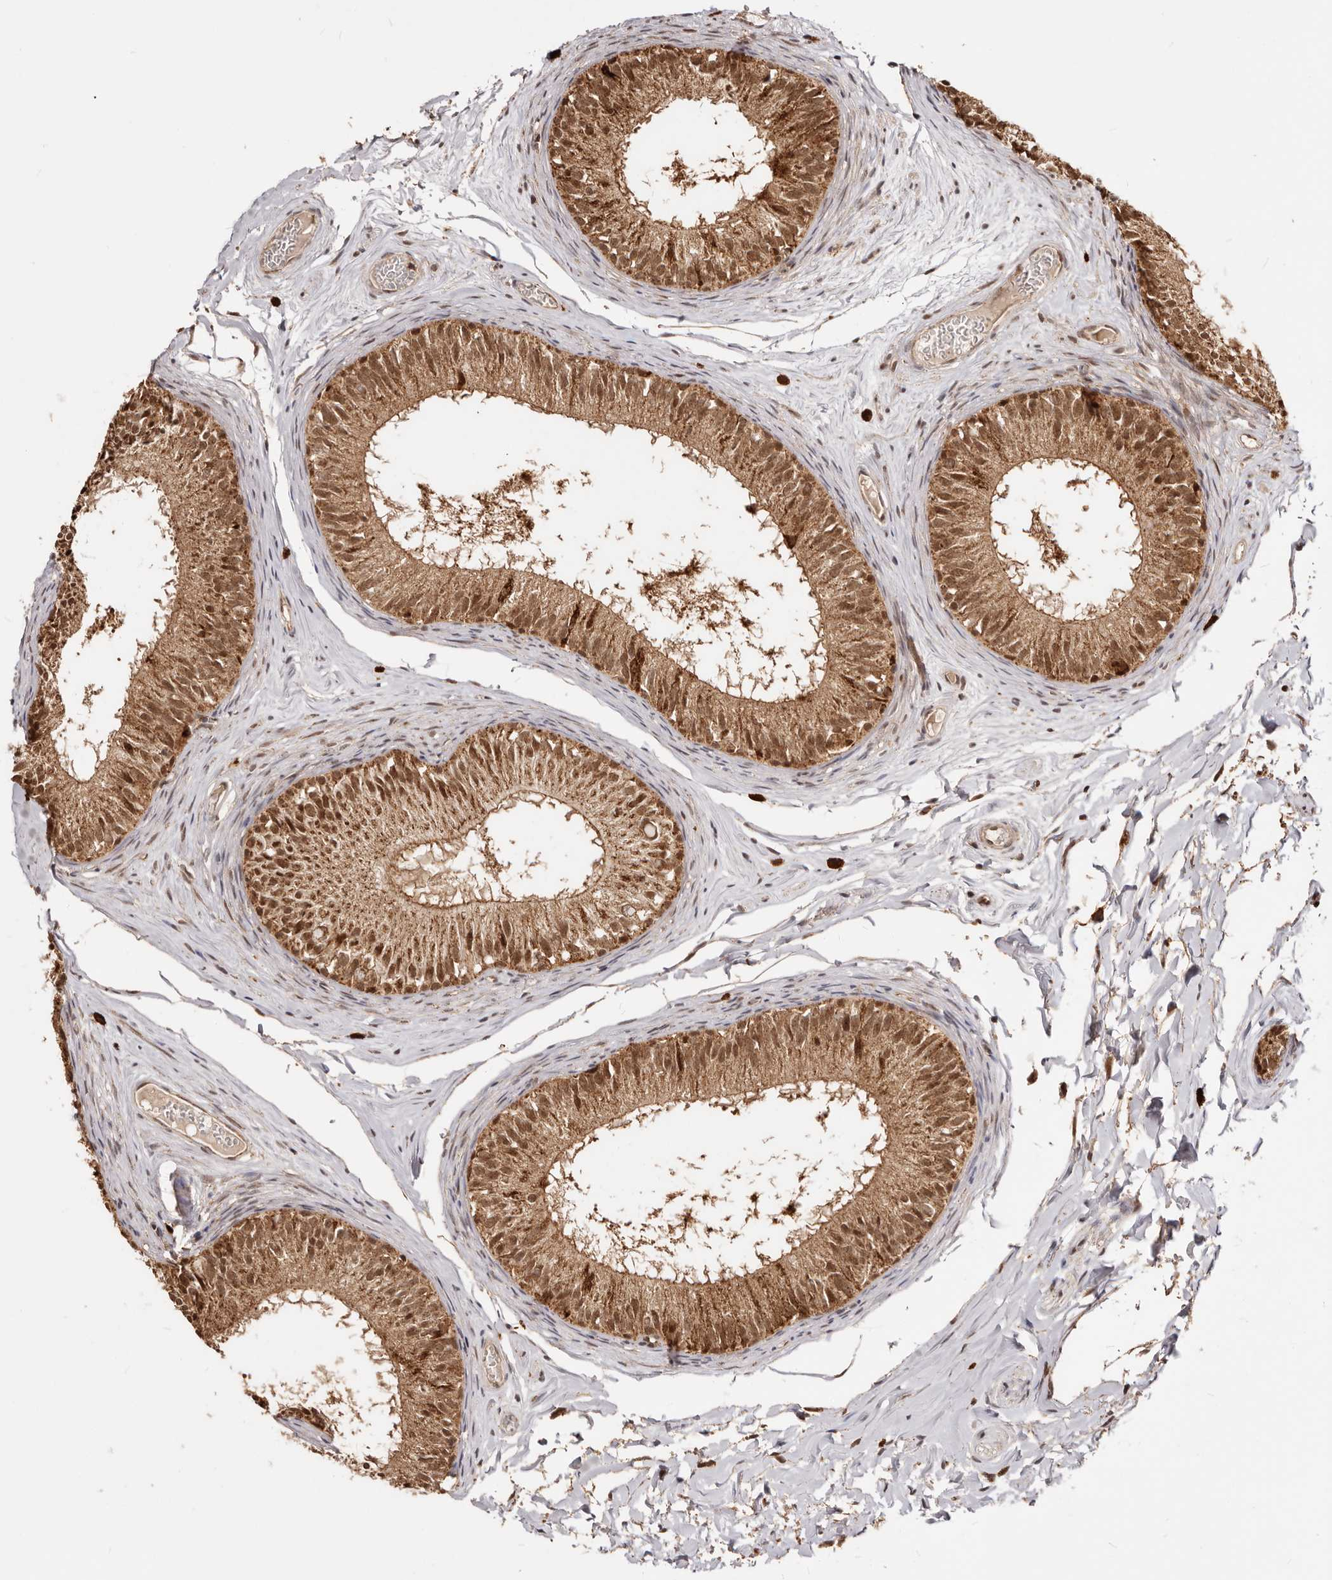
{"staining": {"intensity": "strong", "quantity": ">75%", "location": "cytoplasmic/membranous,nuclear"}, "tissue": "epididymis", "cell_type": "Glandular cells", "image_type": "normal", "snomed": [{"axis": "morphology", "description": "Normal tissue, NOS"}, {"axis": "topography", "description": "Epididymis"}], "caption": "Immunohistochemical staining of unremarkable epididymis shows >75% levels of strong cytoplasmic/membranous,nuclear protein positivity in approximately >75% of glandular cells.", "gene": "SEC14L1", "patient": {"sex": "male", "age": 46}}